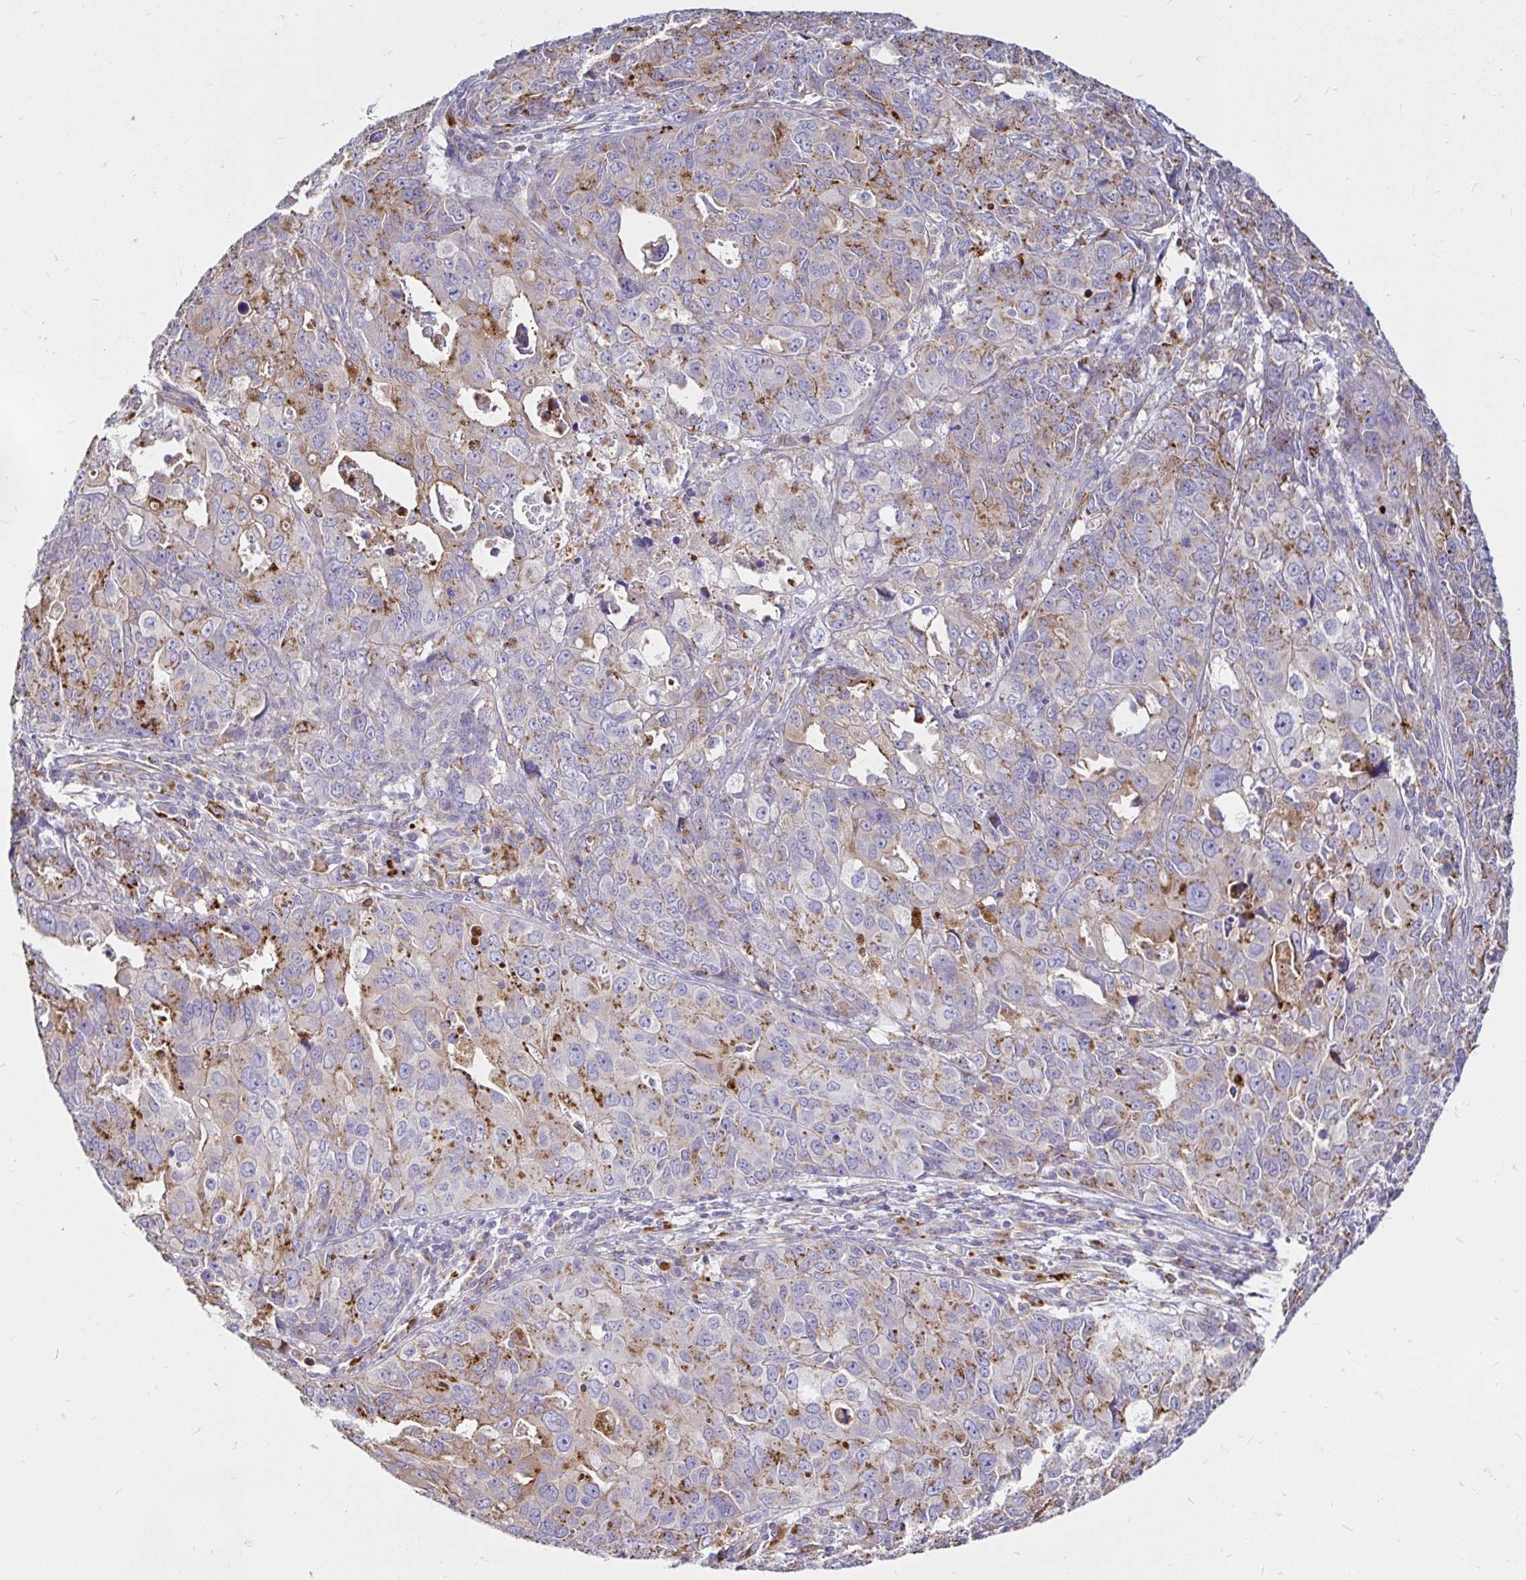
{"staining": {"intensity": "moderate", "quantity": "25%-75%", "location": "cytoplasmic/membranous"}, "tissue": "endometrial cancer", "cell_type": "Tumor cells", "image_type": "cancer", "snomed": [{"axis": "morphology", "description": "Adenocarcinoma, NOS"}, {"axis": "topography", "description": "Uterus"}], "caption": "IHC (DAB) staining of human endometrial cancer (adenocarcinoma) reveals moderate cytoplasmic/membranous protein staining in approximately 25%-75% of tumor cells. (DAB = brown stain, brightfield microscopy at high magnification).", "gene": "FUCA1", "patient": {"sex": "female", "age": 79}}